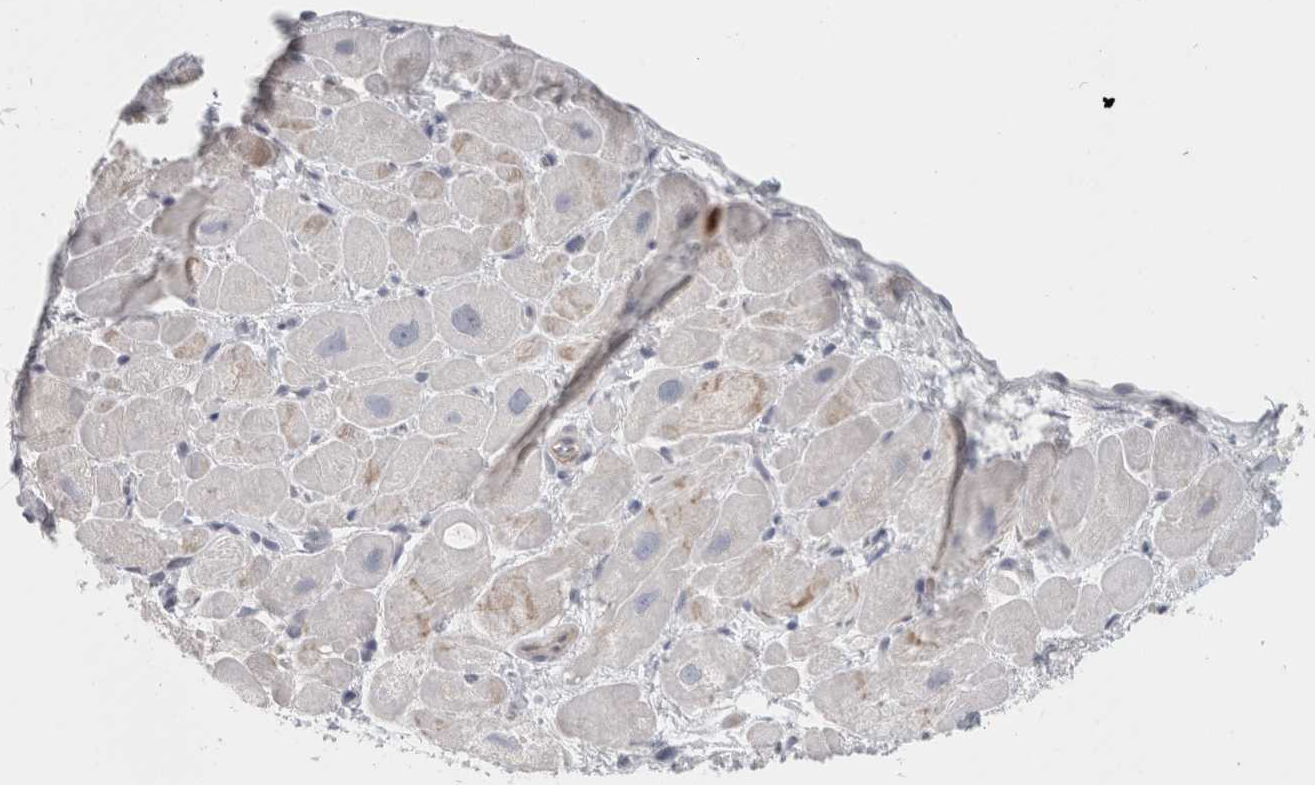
{"staining": {"intensity": "weak", "quantity": "25%-75%", "location": "cytoplasmic/membranous"}, "tissue": "heart muscle", "cell_type": "Cardiomyocytes", "image_type": "normal", "snomed": [{"axis": "morphology", "description": "Normal tissue, NOS"}, {"axis": "topography", "description": "Heart"}], "caption": "This is an image of immunohistochemistry staining of benign heart muscle, which shows weak expression in the cytoplasmic/membranous of cardiomyocytes.", "gene": "FBLIM1", "patient": {"sex": "male", "age": 49}}